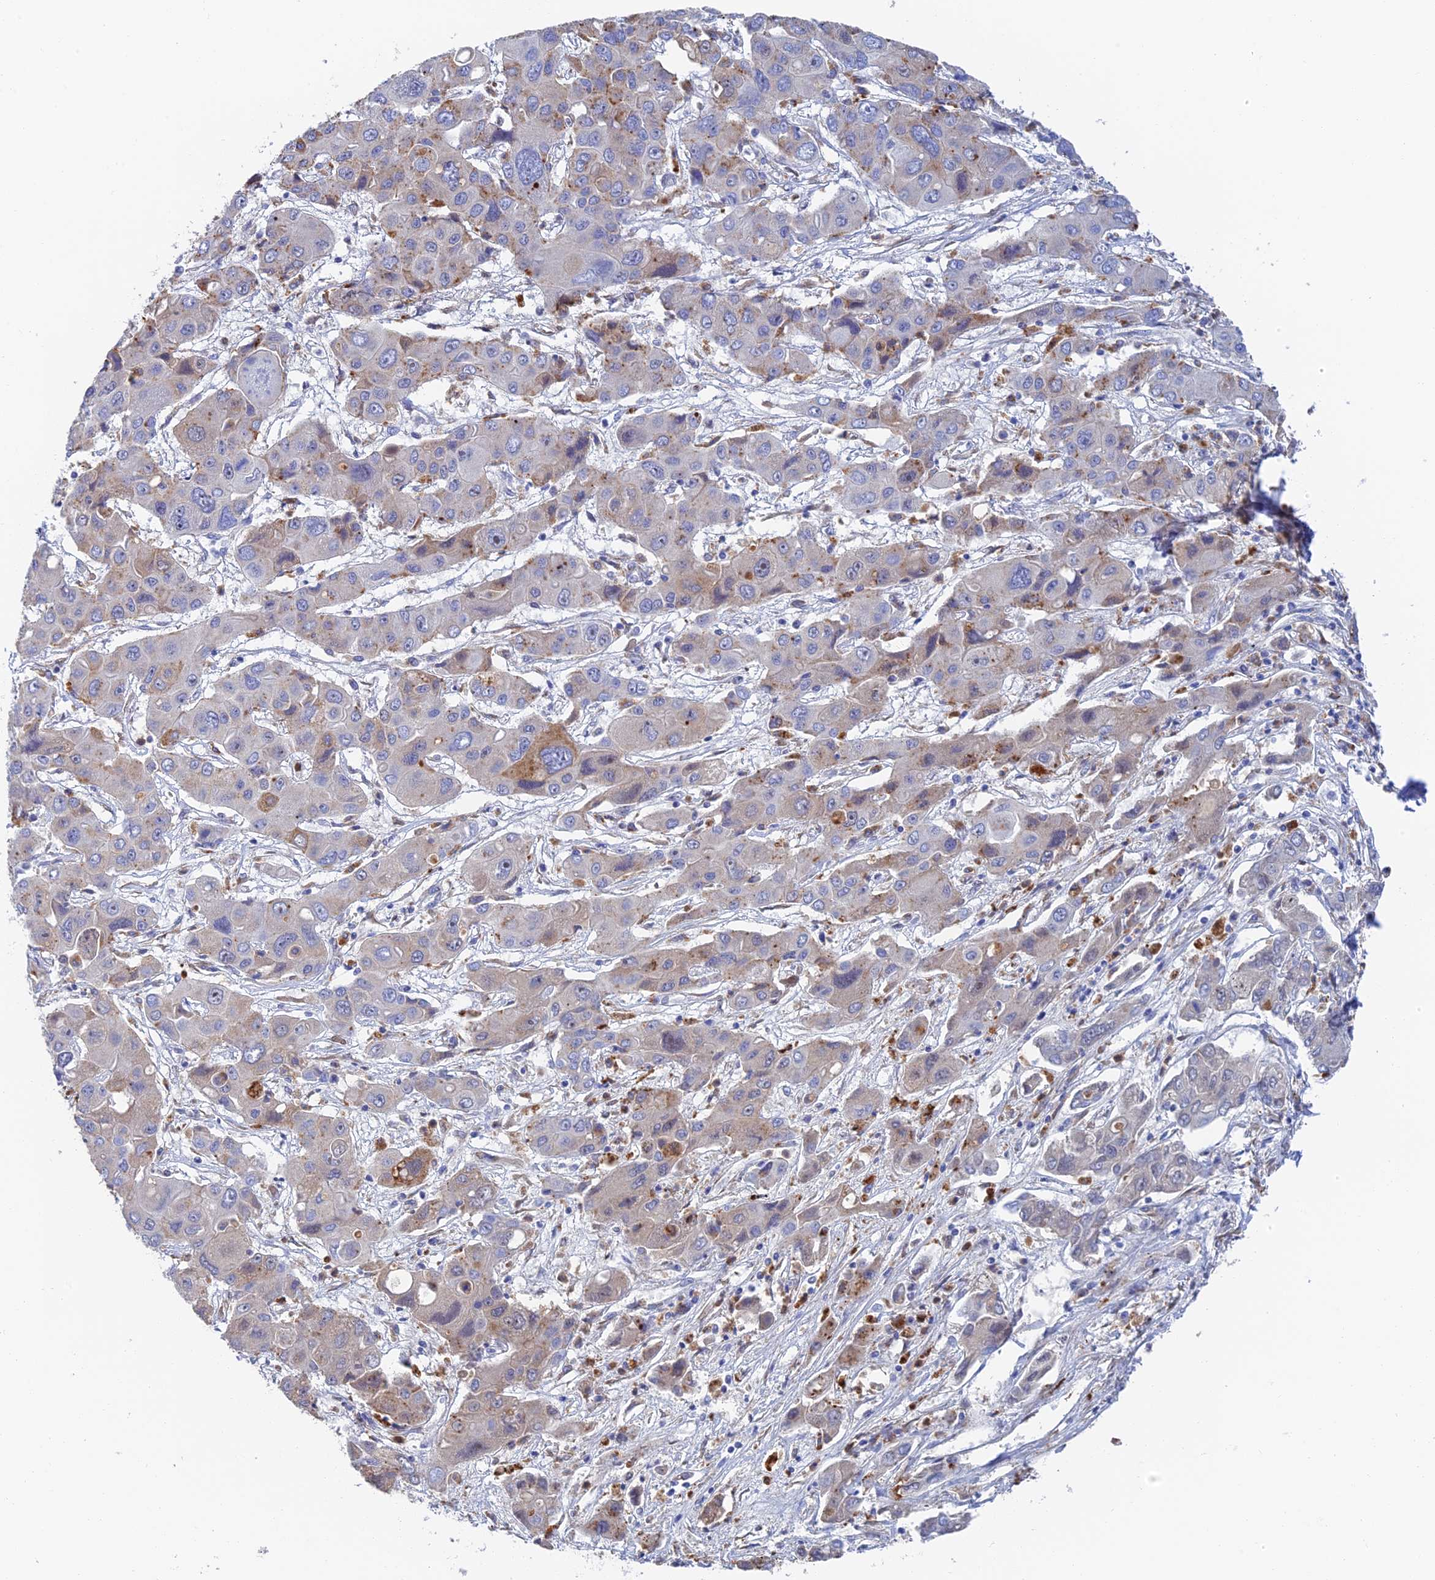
{"staining": {"intensity": "moderate", "quantity": "<25%", "location": "cytoplasmic/membranous"}, "tissue": "liver cancer", "cell_type": "Tumor cells", "image_type": "cancer", "snomed": [{"axis": "morphology", "description": "Cholangiocarcinoma"}, {"axis": "topography", "description": "Liver"}], "caption": "Immunohistochemical staining of liver cancer exhibits low levels of moderate cytoplasmic/membranous protein positivity in about <25% of tumor cells. The protein of interest is stained brown, and the nuclei are stained in blue (DAB IHC with brightfield microscopy, high magnification).", "gene": "RPGRIP1L", "patient": {"sex": "male", "age": 67}}